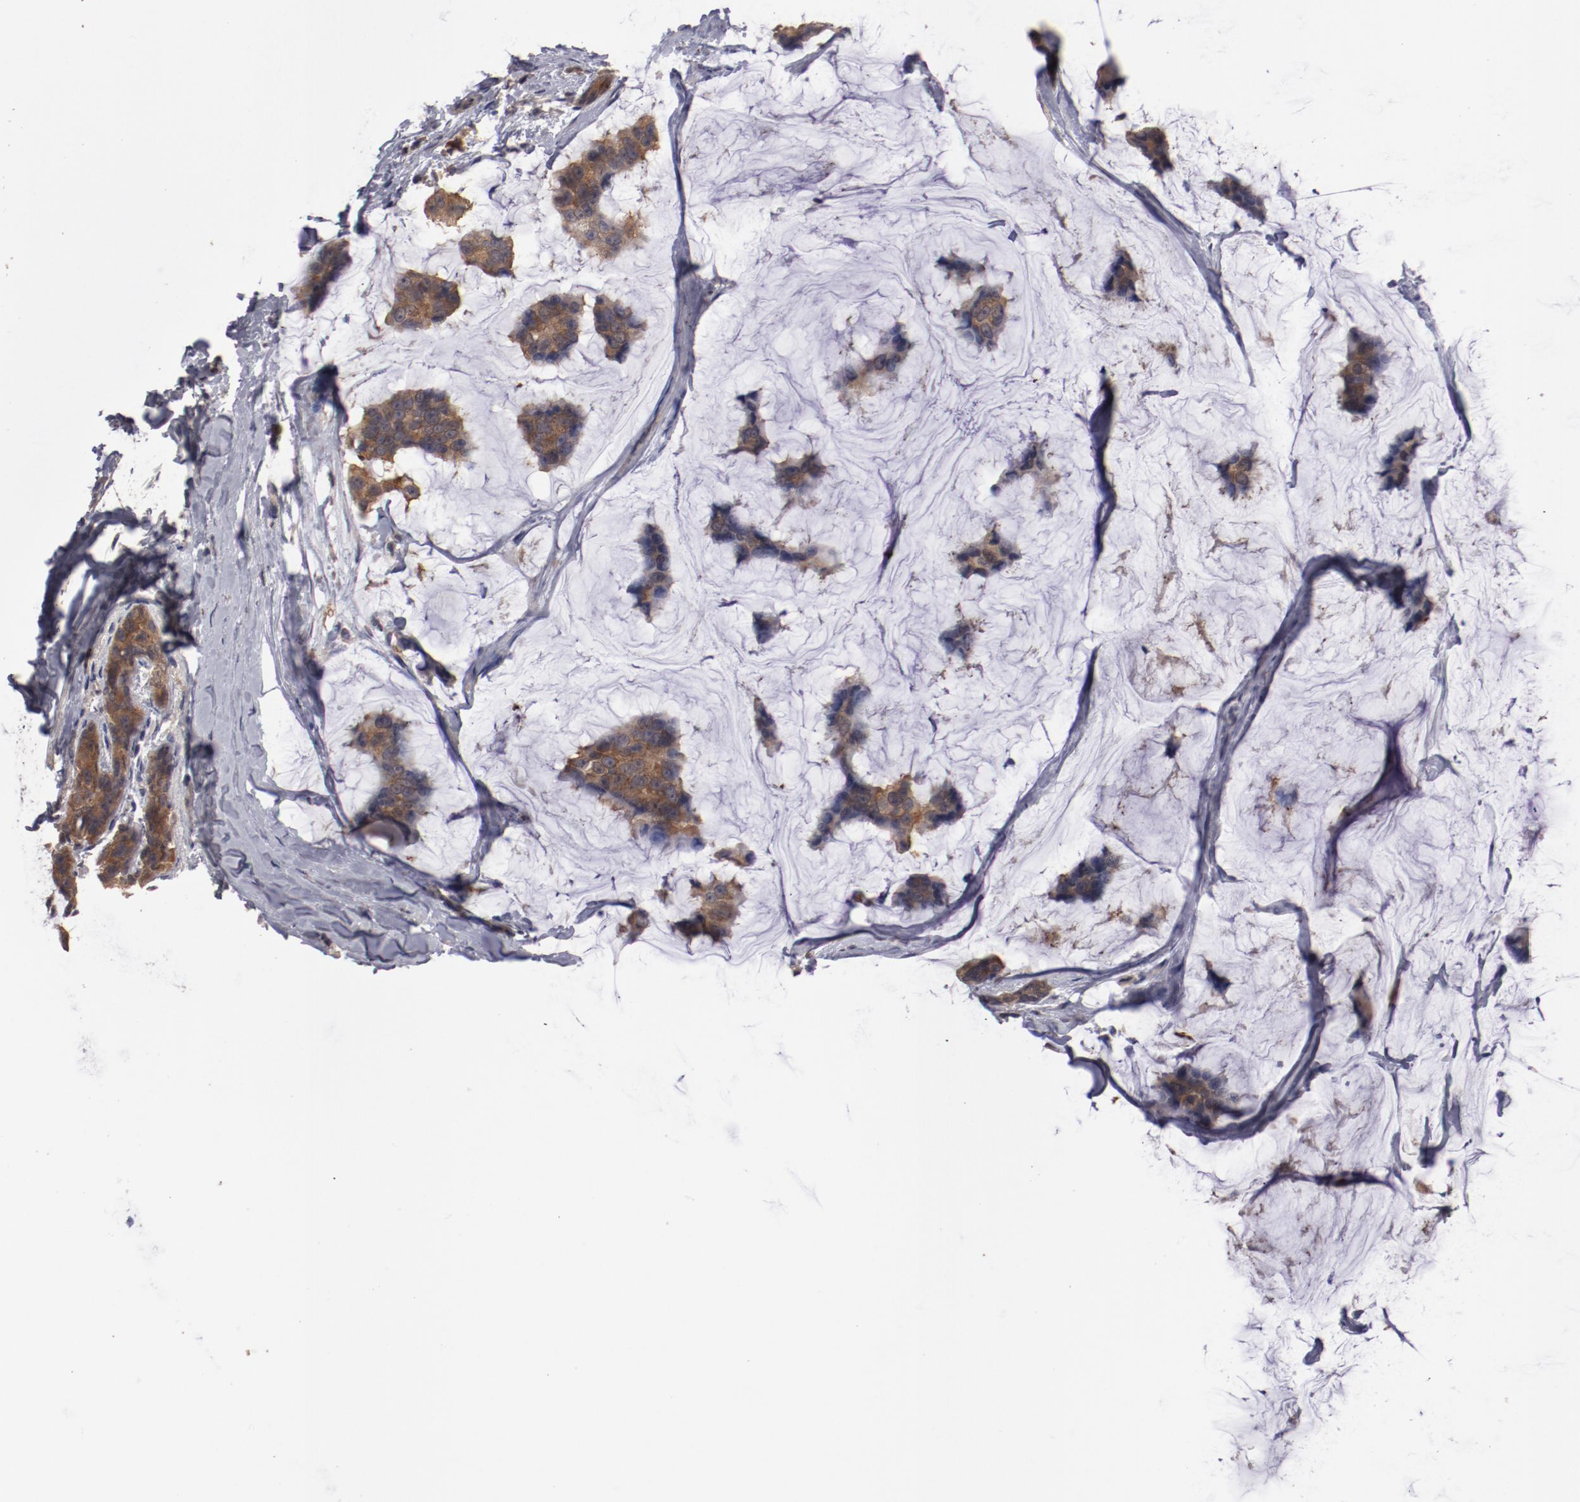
{"staining": {"intensity": "strong", "quantity": ">75%", "location": "cytoplasmic/membranous"}, "tissue": "breast cancer", "cell_type": "Tumor cells", "image_type": "cancer", "snomed": [{"axis": "morphology", "description": "Normal tissue, NOS"}, {"axis": "morphology", "description": "Duct carcinoma"}, {"axis": "topography", "description": "Breast"}], "caption": "Immunohistochemical staining of human breast infiltrating ductal carcinoma shows high levels of strong cytoplasmic/membranous protein positivity in approximately >75% of tumor cells.", "gene": "LRRC75B", "patient": {"sex": "female", "age": 50}}